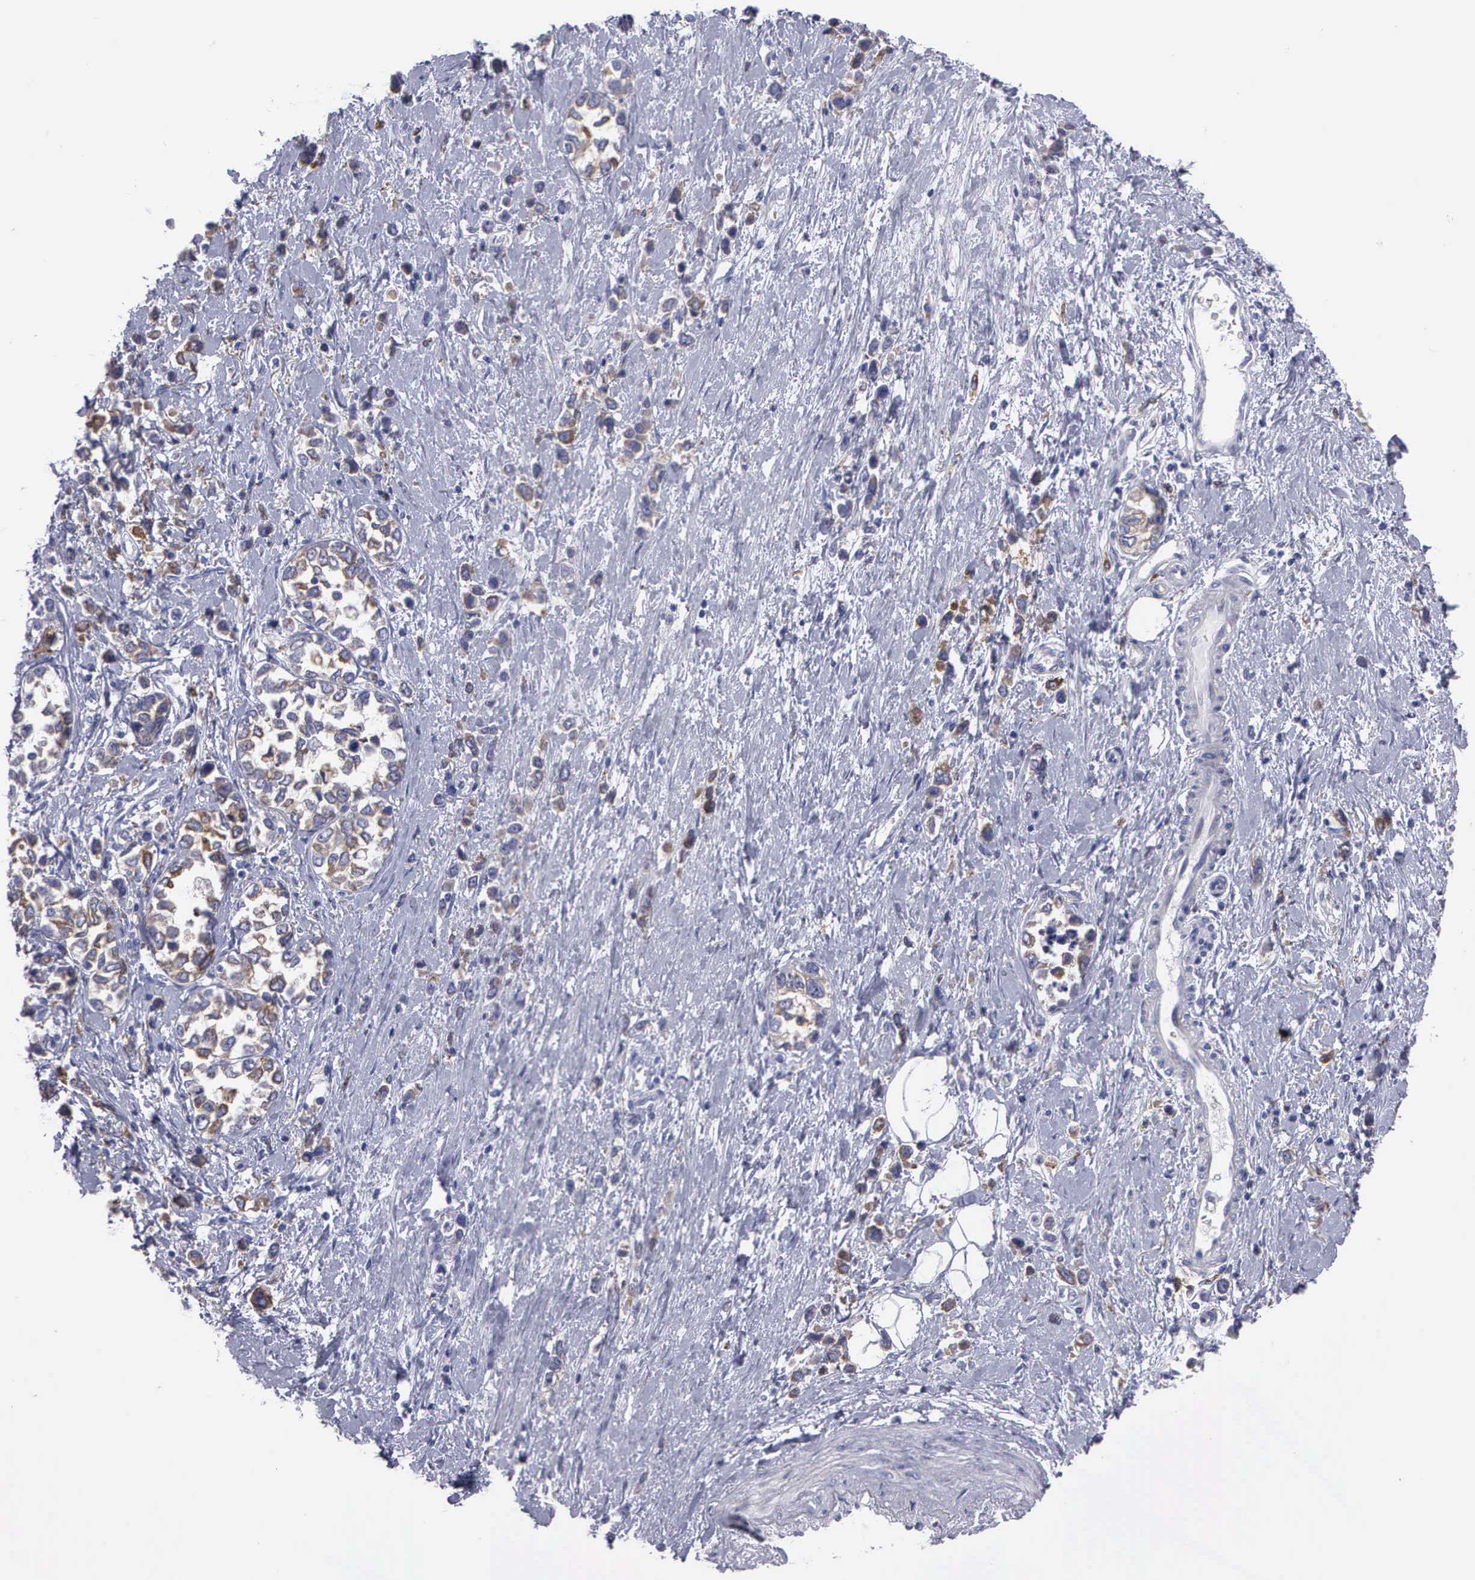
{"staining": {"intensity": "weak", "quantity": "<25%", "location": "cytoplasmic/membranous"}, "tissue": "stomach cancer", "cell_type": "Tumor cells", "image_type": "cancer", "snomed": [{"axis": "morphology", "description": "Adenocarcinoma, NOS"}, {"axis": "topography", "description": "Stomach, upper"}], "caption": "There is no significant staining in tumor cells of adenocarcinoma (stomach).", "gene": "TYRP1", "patient": {"sex": "male", "age": 76}}